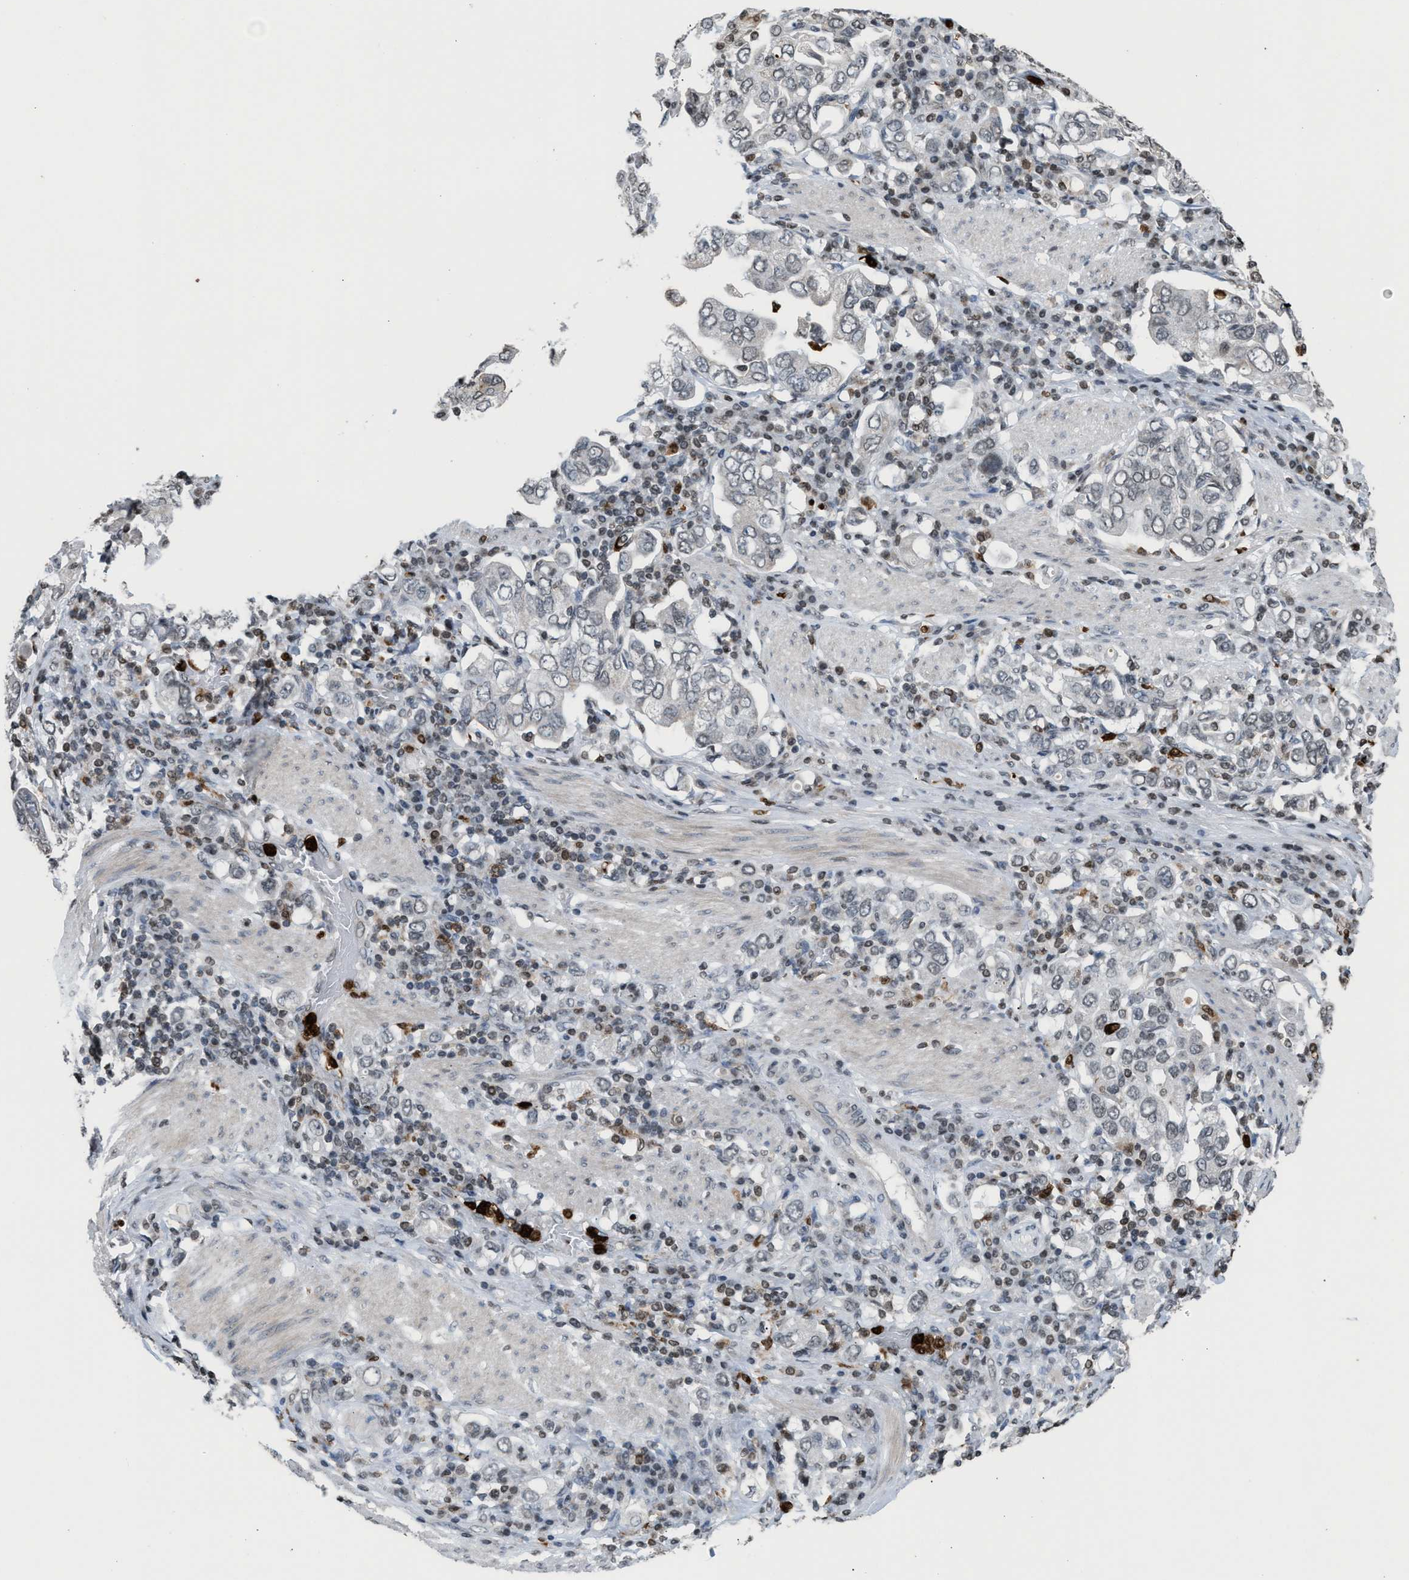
{"staining": {"intensity": "negative", "quantity": "none", "location": "none"}, "tissue": "stomach cancer", "cell_type": "Tumor cells", "image_type": "cancer", "snomed": [{"axis": "morphology", "description": "Adenocarcinoma, NOS"}, {"axis": "topography", "description": "Stomach, upper"}], "caption": "Human adenocarcinoma (stomach) stained for a protein using immunohistochemistry (IHC) demonstrates no staining in tumor cells.", "gene": "PRUNE2", "patient": {"sex": "male", "age": 62}}